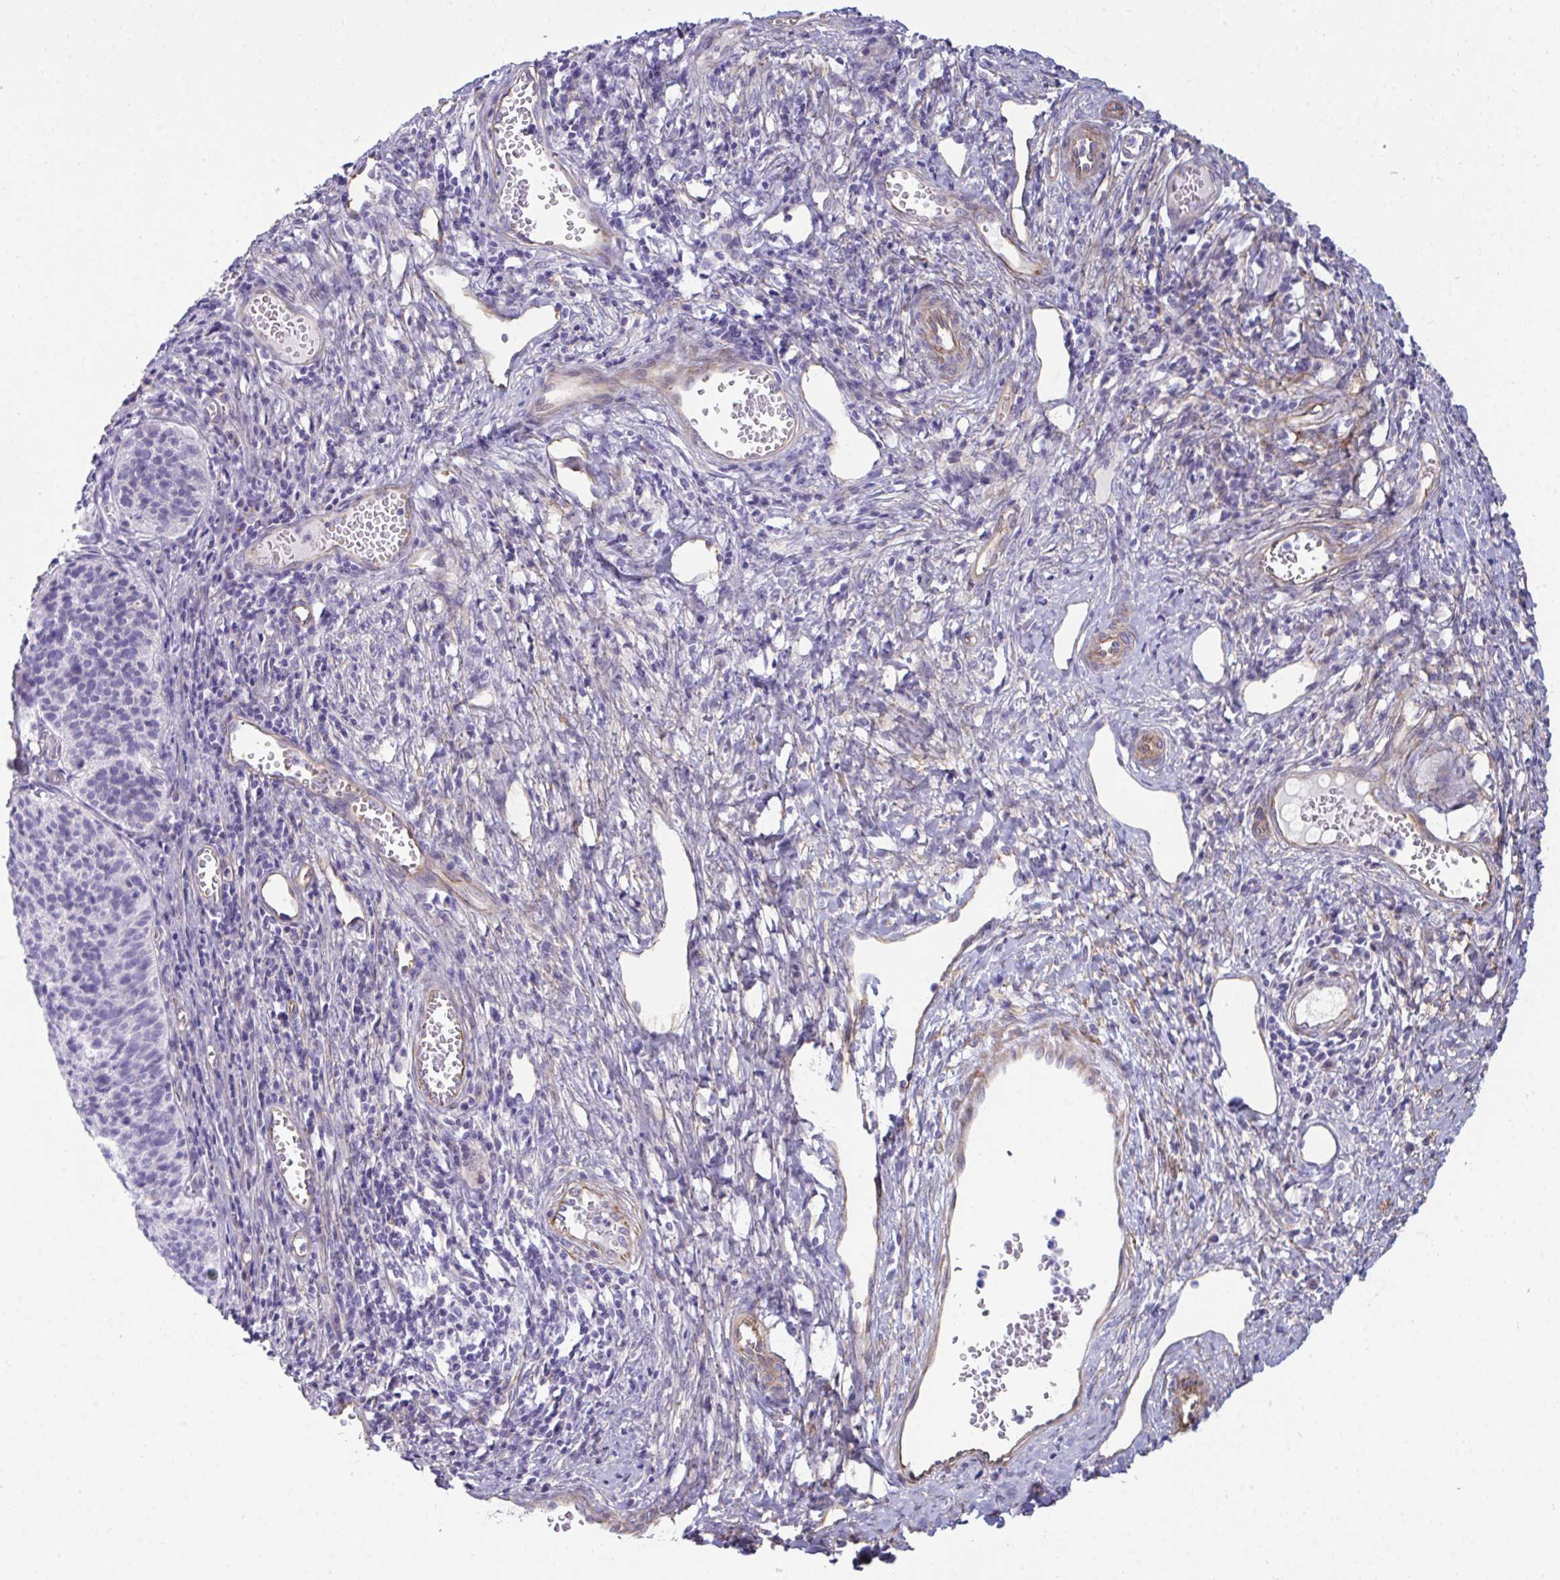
{"staining": {"intensity": "negative", "quantity": "none", "location": "none"}, "tissue": "cervical cancer", "cell_type": "Tumor cells", "image_type": "cancer", "snomed": [{"axis": "morphology", "description": "Squamous cell carcinoma, NOS"}, {"axis": "topography", "description": "Cervix"}], "caption": "DAB (3,3'-diaminobenzidine) immunohistochemical staining of human cervical cancer (squamous cell carcinoma) reveals no significant expression in tumor cells. (DAB (3,3'-diaminobenzidine) immunohistochemistry with hematoxylin counter stain).", "gene": "UBL3", "patient": {"sex": "female", "age": 49}}